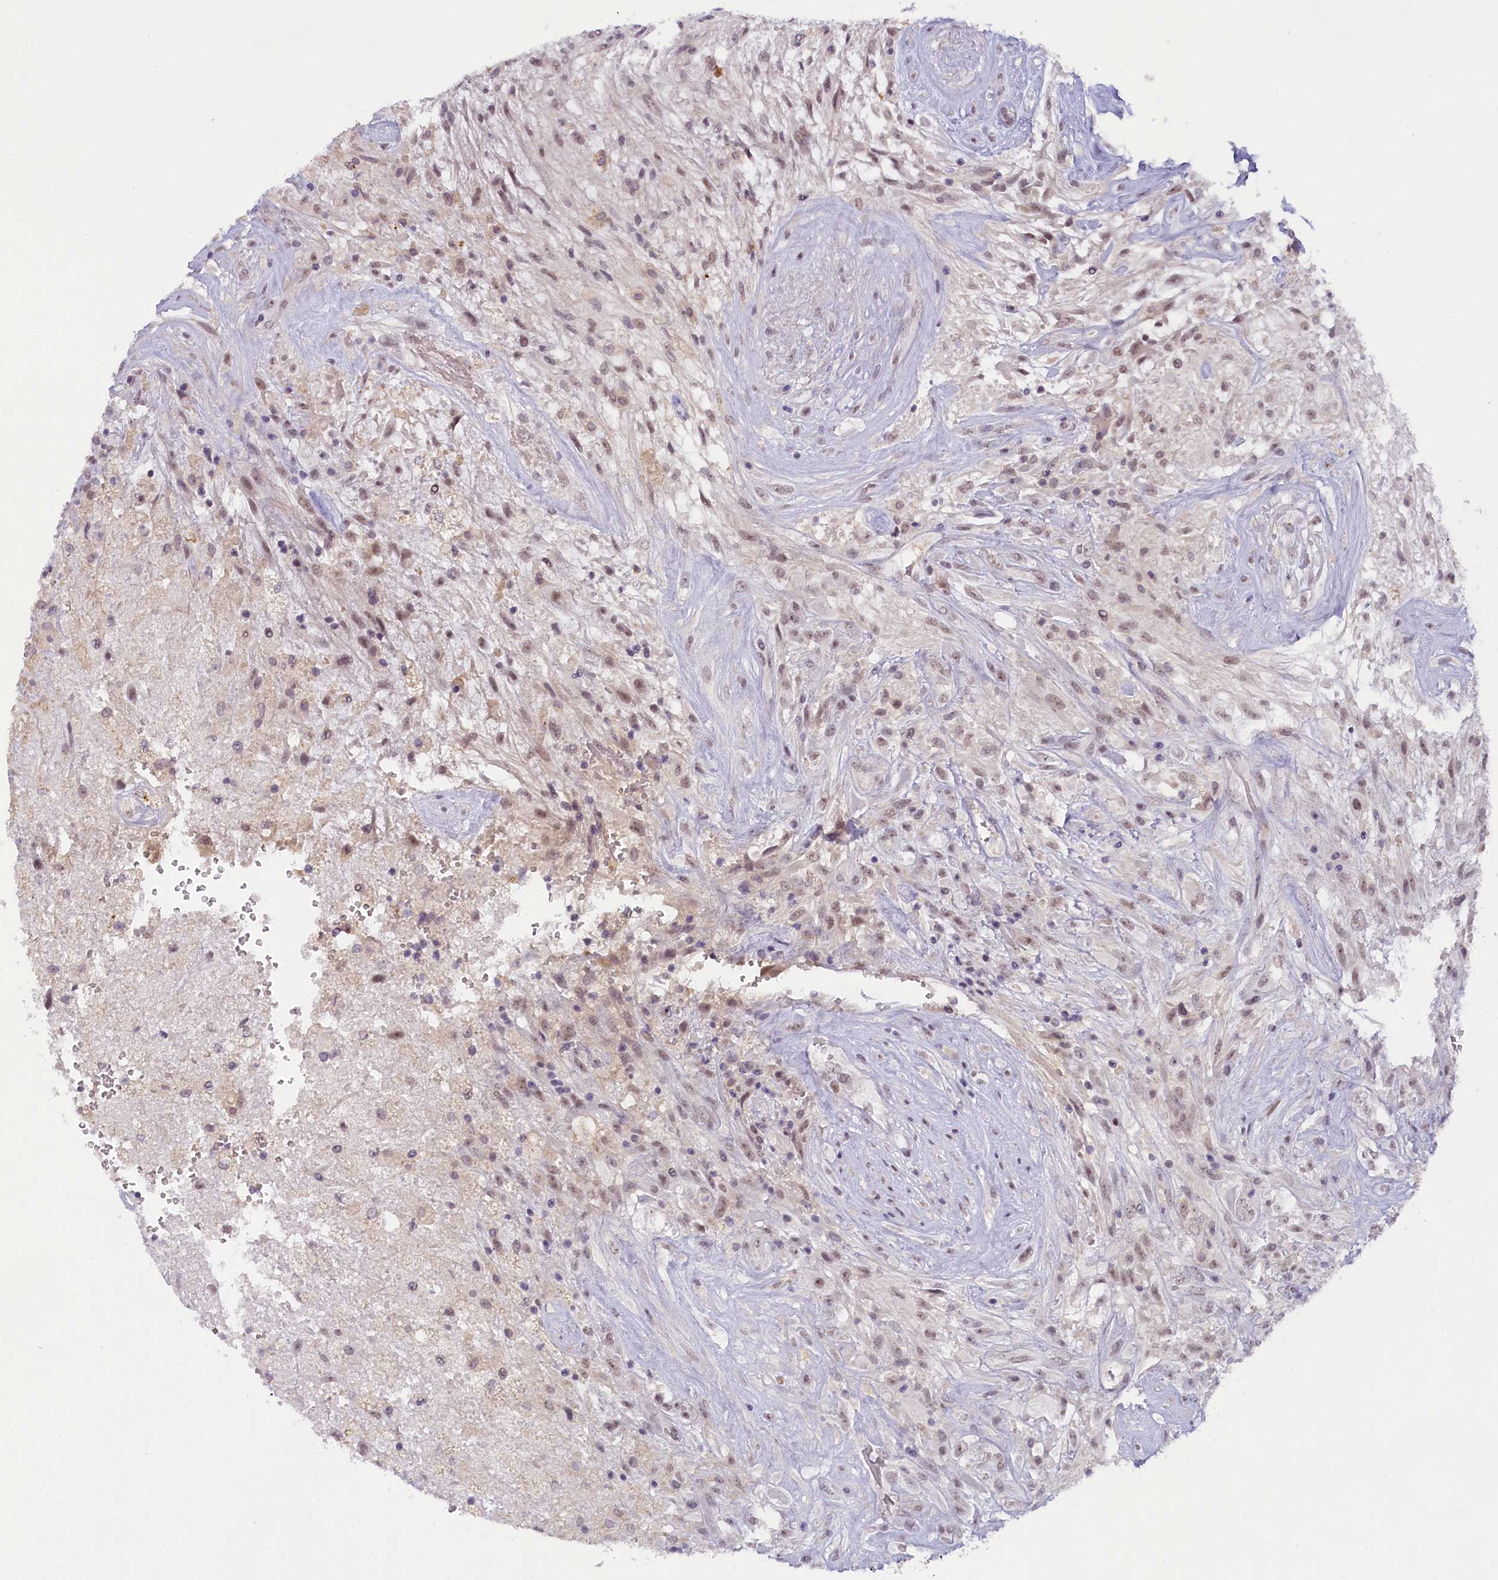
{"staining": {"intensity": "moderate", "quantity": "25%-75%", "location": "nuclear"}, "tissue": "glioma", "cell_type": "Tumor cells", "image_type": "cancer", "snomed": [{"axis": "morphology", "description": "Glioma, malignant, High grade"}, {"axis": "topography", "description": "Brain"}], "caption": "Immunohistochemistry (DAB) staining of glioma exhibits moderate nuclear protein expression in approximately 25%-75% of tumor cells. Nuclei are stained in blue.", "gene": "CRAMP1", "patient": {"sex": "male", "age": 56}}